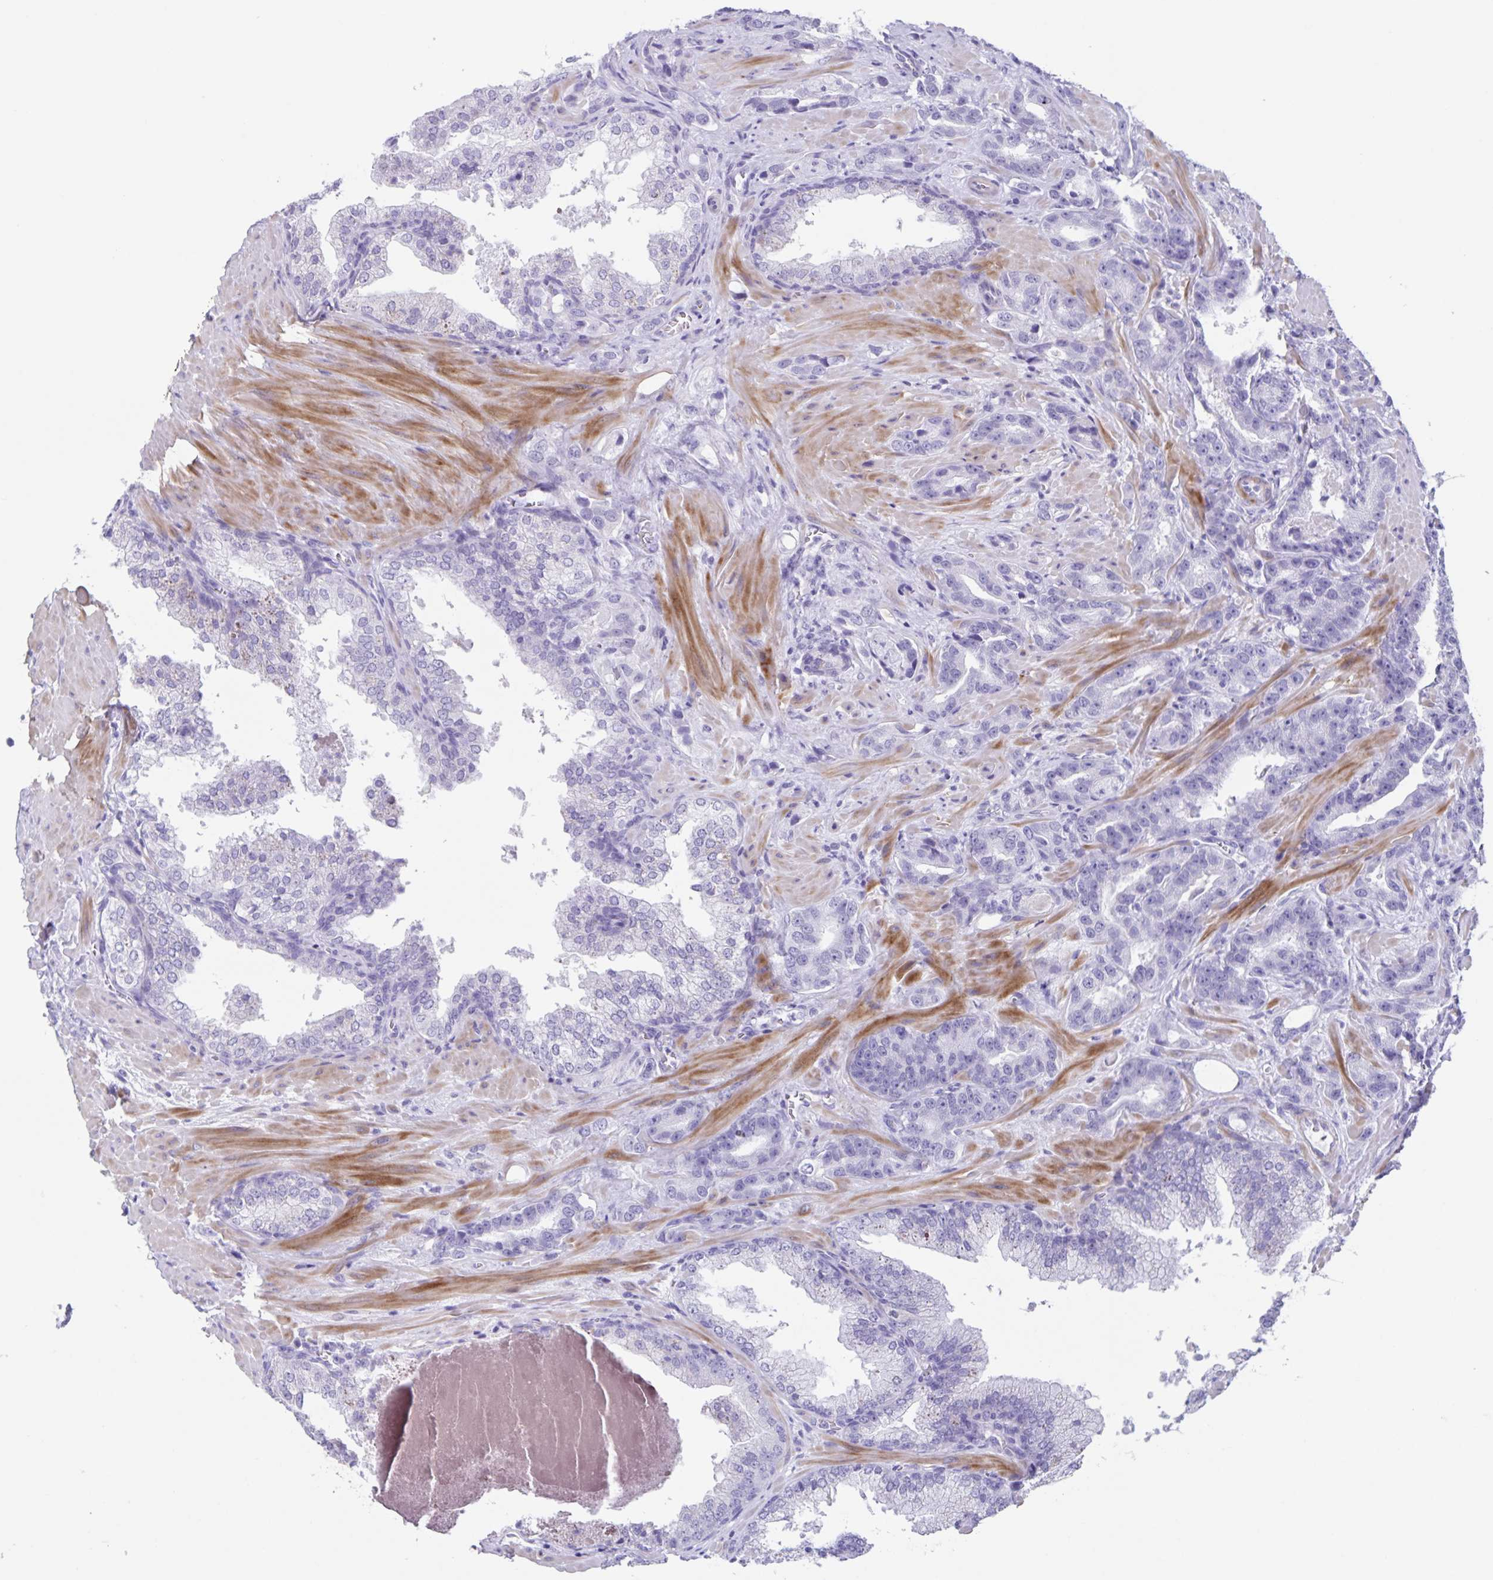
{"staining": {"intensity": "negative", "quantity": "none", "location": "none"}, "tissue": "prostate cancer", "cell_type": "Tumor cells", "image_type": "cancer", "snomed": [{"axis": "morphology", "description": "Adenocarcinoma, High grade"}, {"axis": "topography", "description": "Prostate"}], "caption": "This is an IHC photomicrograph of prostate high-grade adenocarcinoma. There is no staining in tumor cells.", "gene": "C11orf42", "patient": {"sex": "male", "age": 65}}